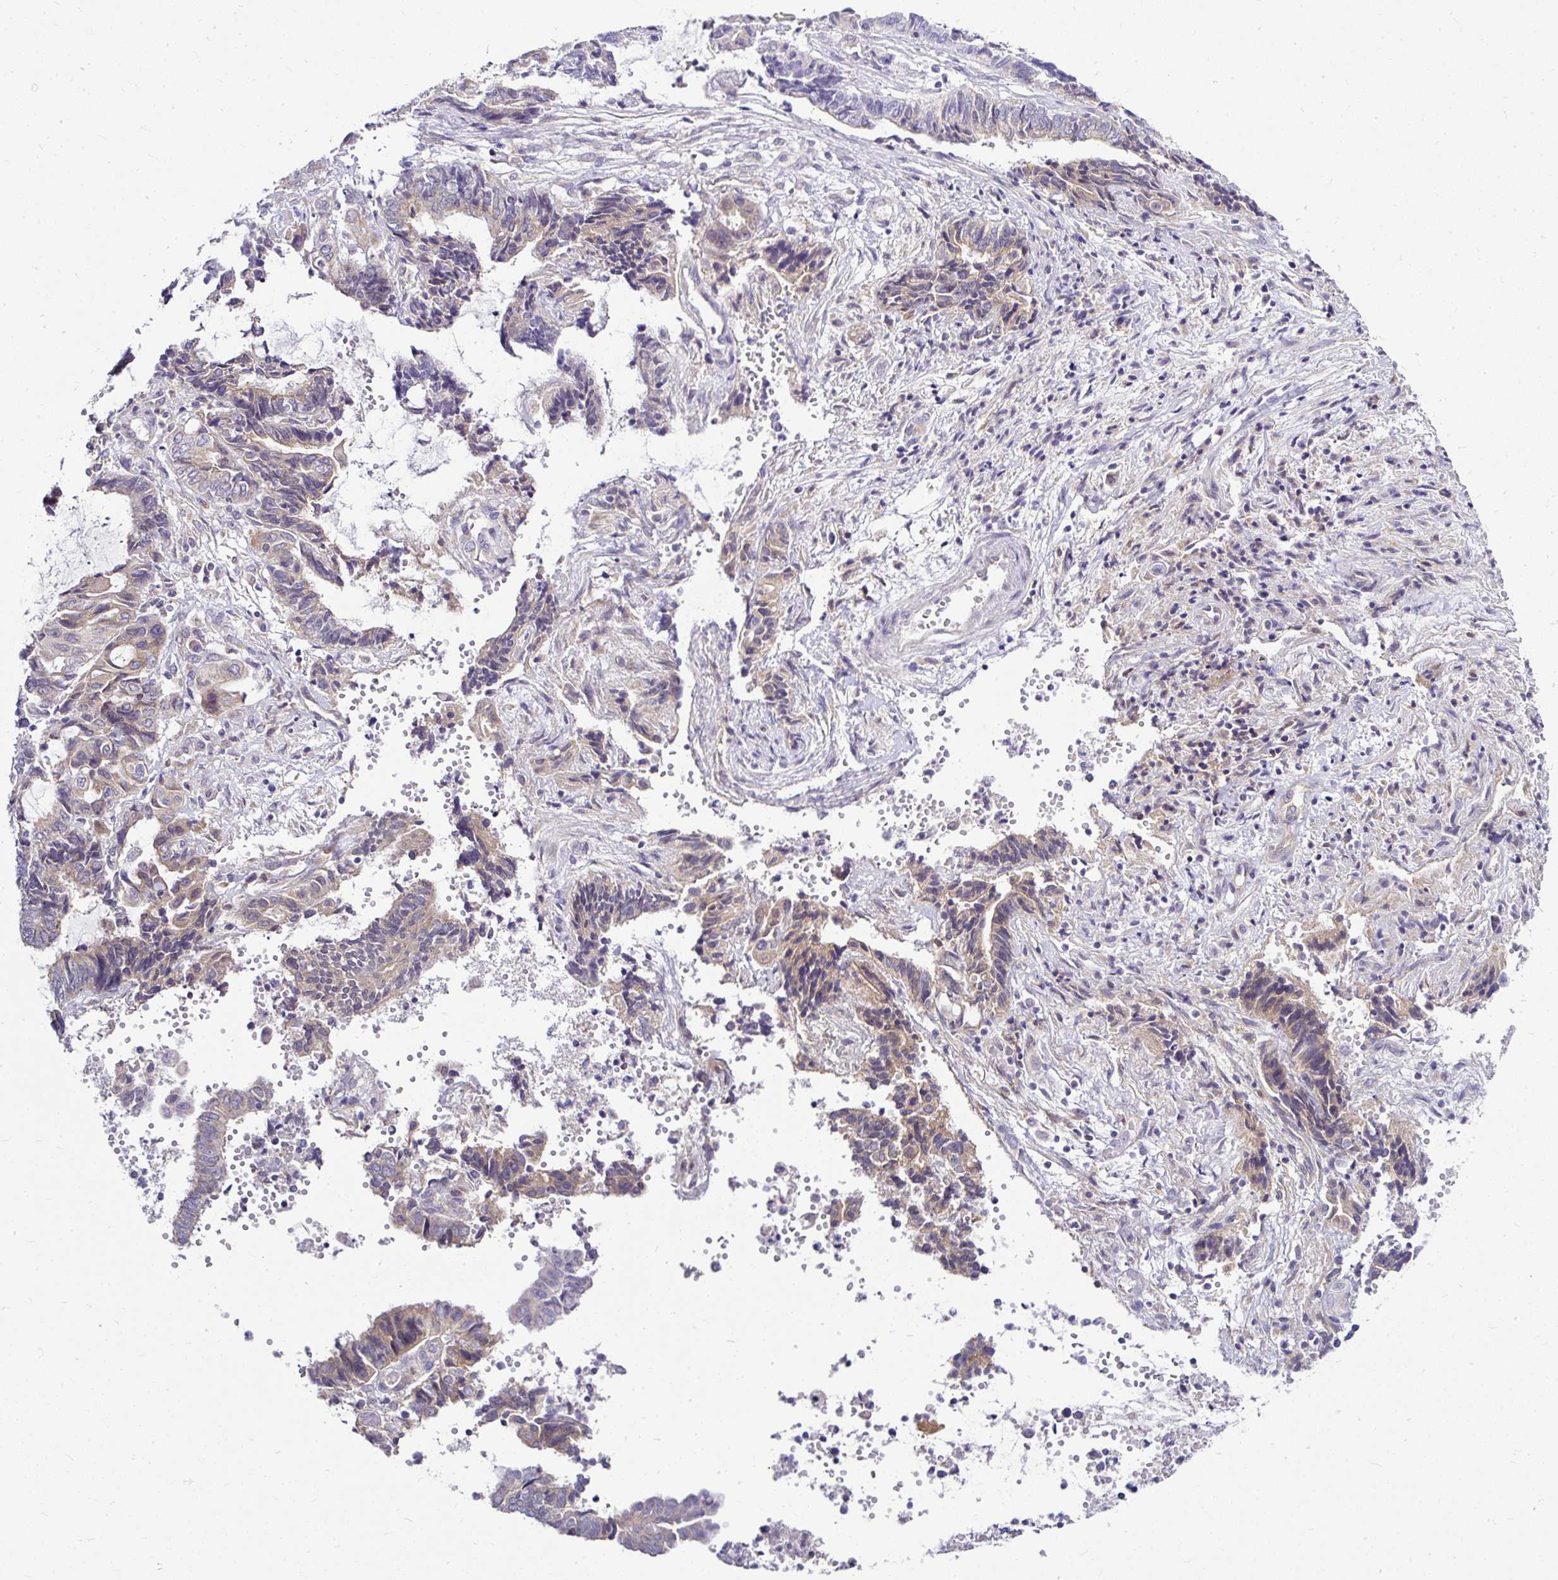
{"staining": {"intensity": "weak", "quantity": "25%-75%", "location": "cytoplasmic/membranous"}, "tissue": "endometrial cancer", "cell_type": "Tumor cells", "image_type": "cancer", "snomed": [{"axis": "morphology", "description": "Adenocarcinoma, NOS"}, {"axis": "topography", "description": "Uterus"}, {"axis": "topography", "description": "Endometrium"}], "caption": "The image displays staining of endometrial cancer (adenocarcinoma), revealing weak cytoplasmic/membranous protein expression (brown color) within tumor cells.", "gene": "AMFR", "patient": {"sex": "female", "age": 70}}